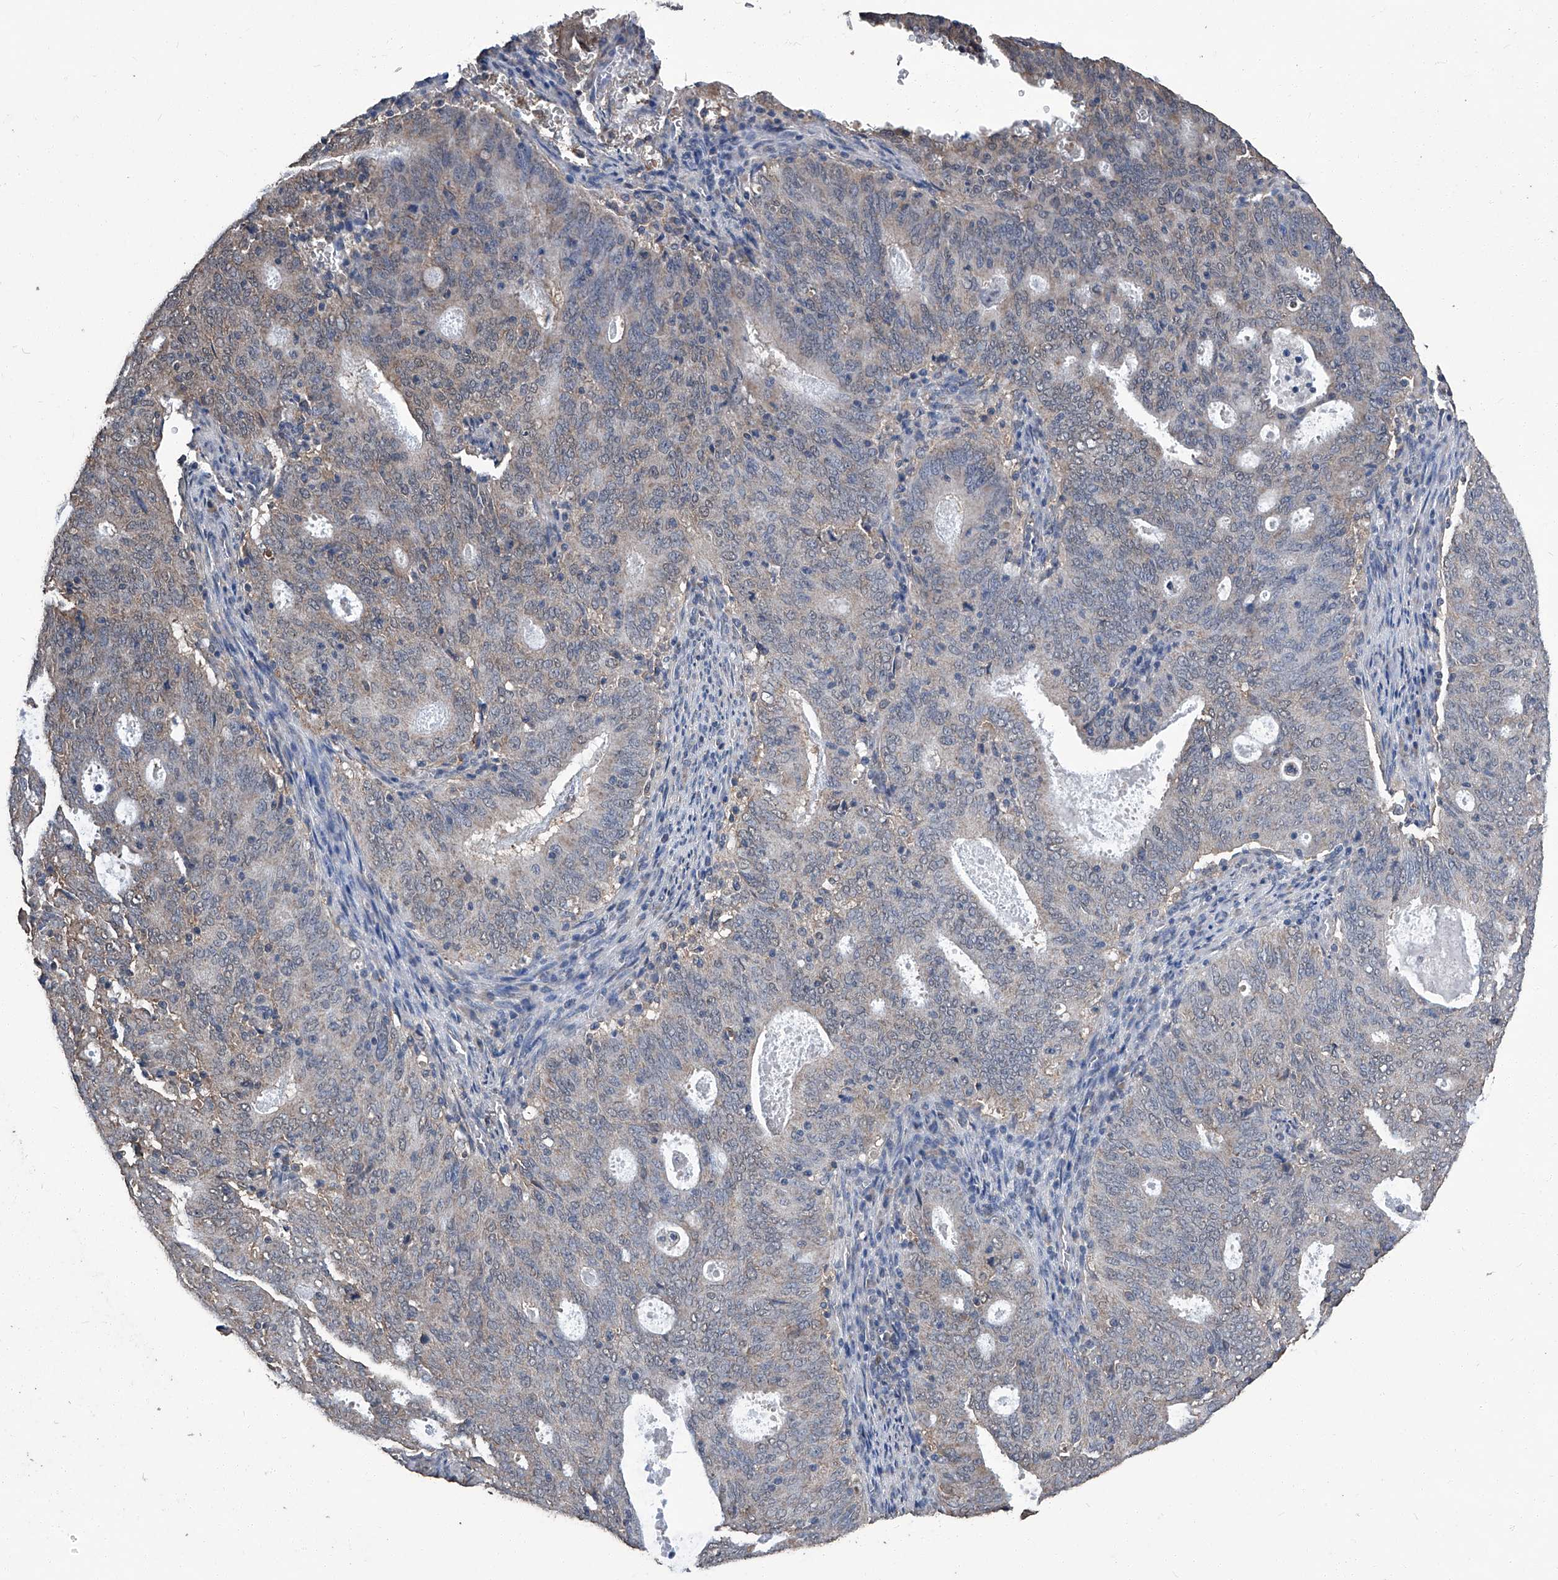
{"staining": {"intensity": "weak", "quantity": ">75%", "location": "cytoplasmic/membranous"}, "tissue": "cervical cancer", "cell_type": "Tumor cells", "image_type": "cancer", "snomed": [{"axis": "morphology", "description": "Adenocarcinoma, NOS"}, {"axis": "topography", "description": "Cervix"}], "caption": "Human cervical cancer (adenocarcinoma) stained with a protein marker demonstrates weak staining in tumor cells.", "gene": "STARD7", "patient": {"sex": "female", "age": 44}}